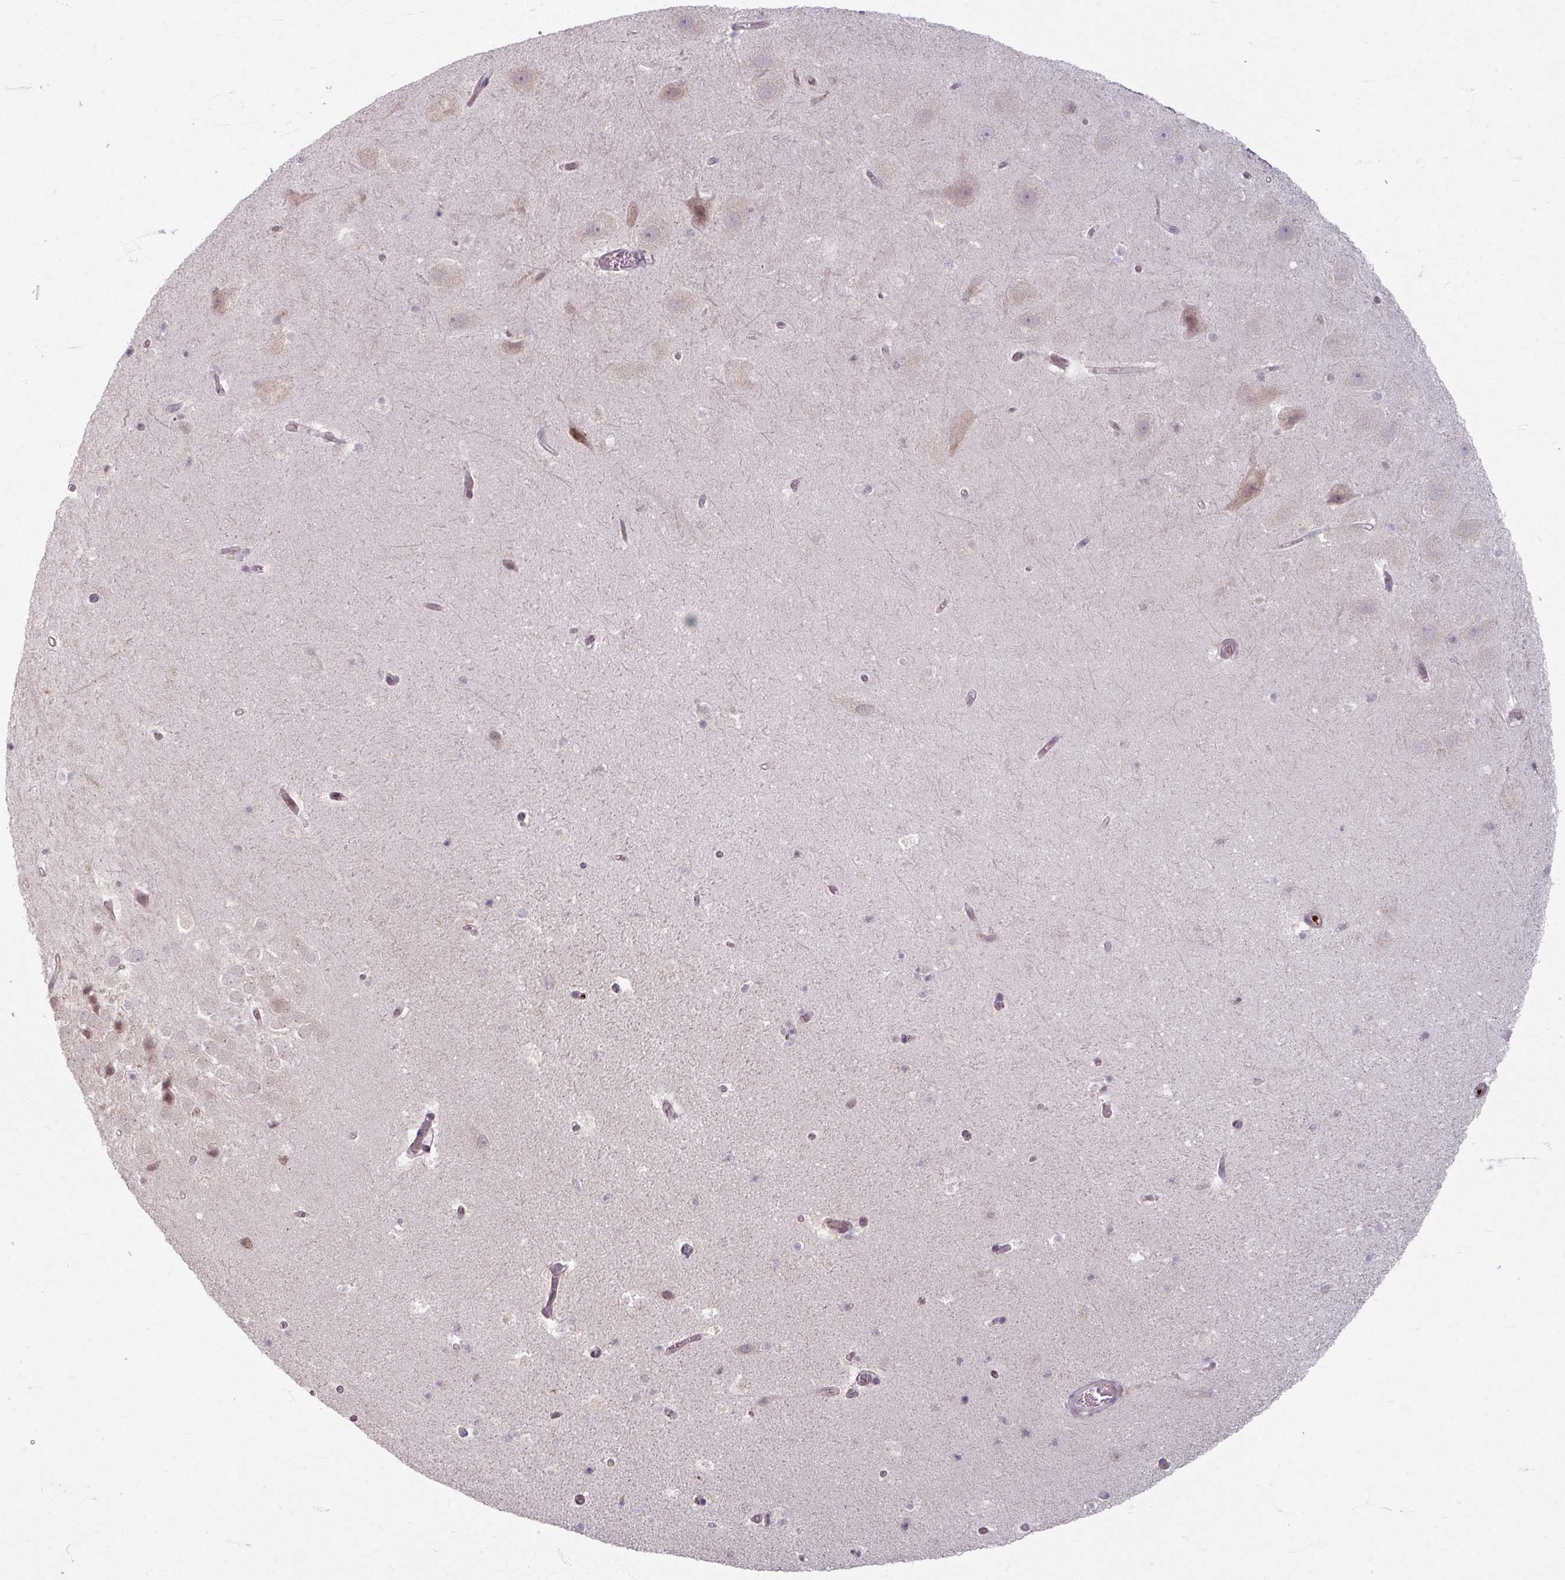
{"staining": {"intensity": "weak", "quantity": "<25%", "location": "nuclear"}, "tissue": "hippocampus", "cell_type": "Glial cells", "image_type": "normal", "snomed": [{"axis": "morphology", "description": "Normal tissue, NOS"}, {"axis": "topography", "description": "Hippocampus"}], "caption": "This is an immunohistochemistry (IHC) photomicrograph of benign hippocampus. There is no expression in glial cells.", "gene": "KLC3", "patient": {"sex": "male", "age": 37}}